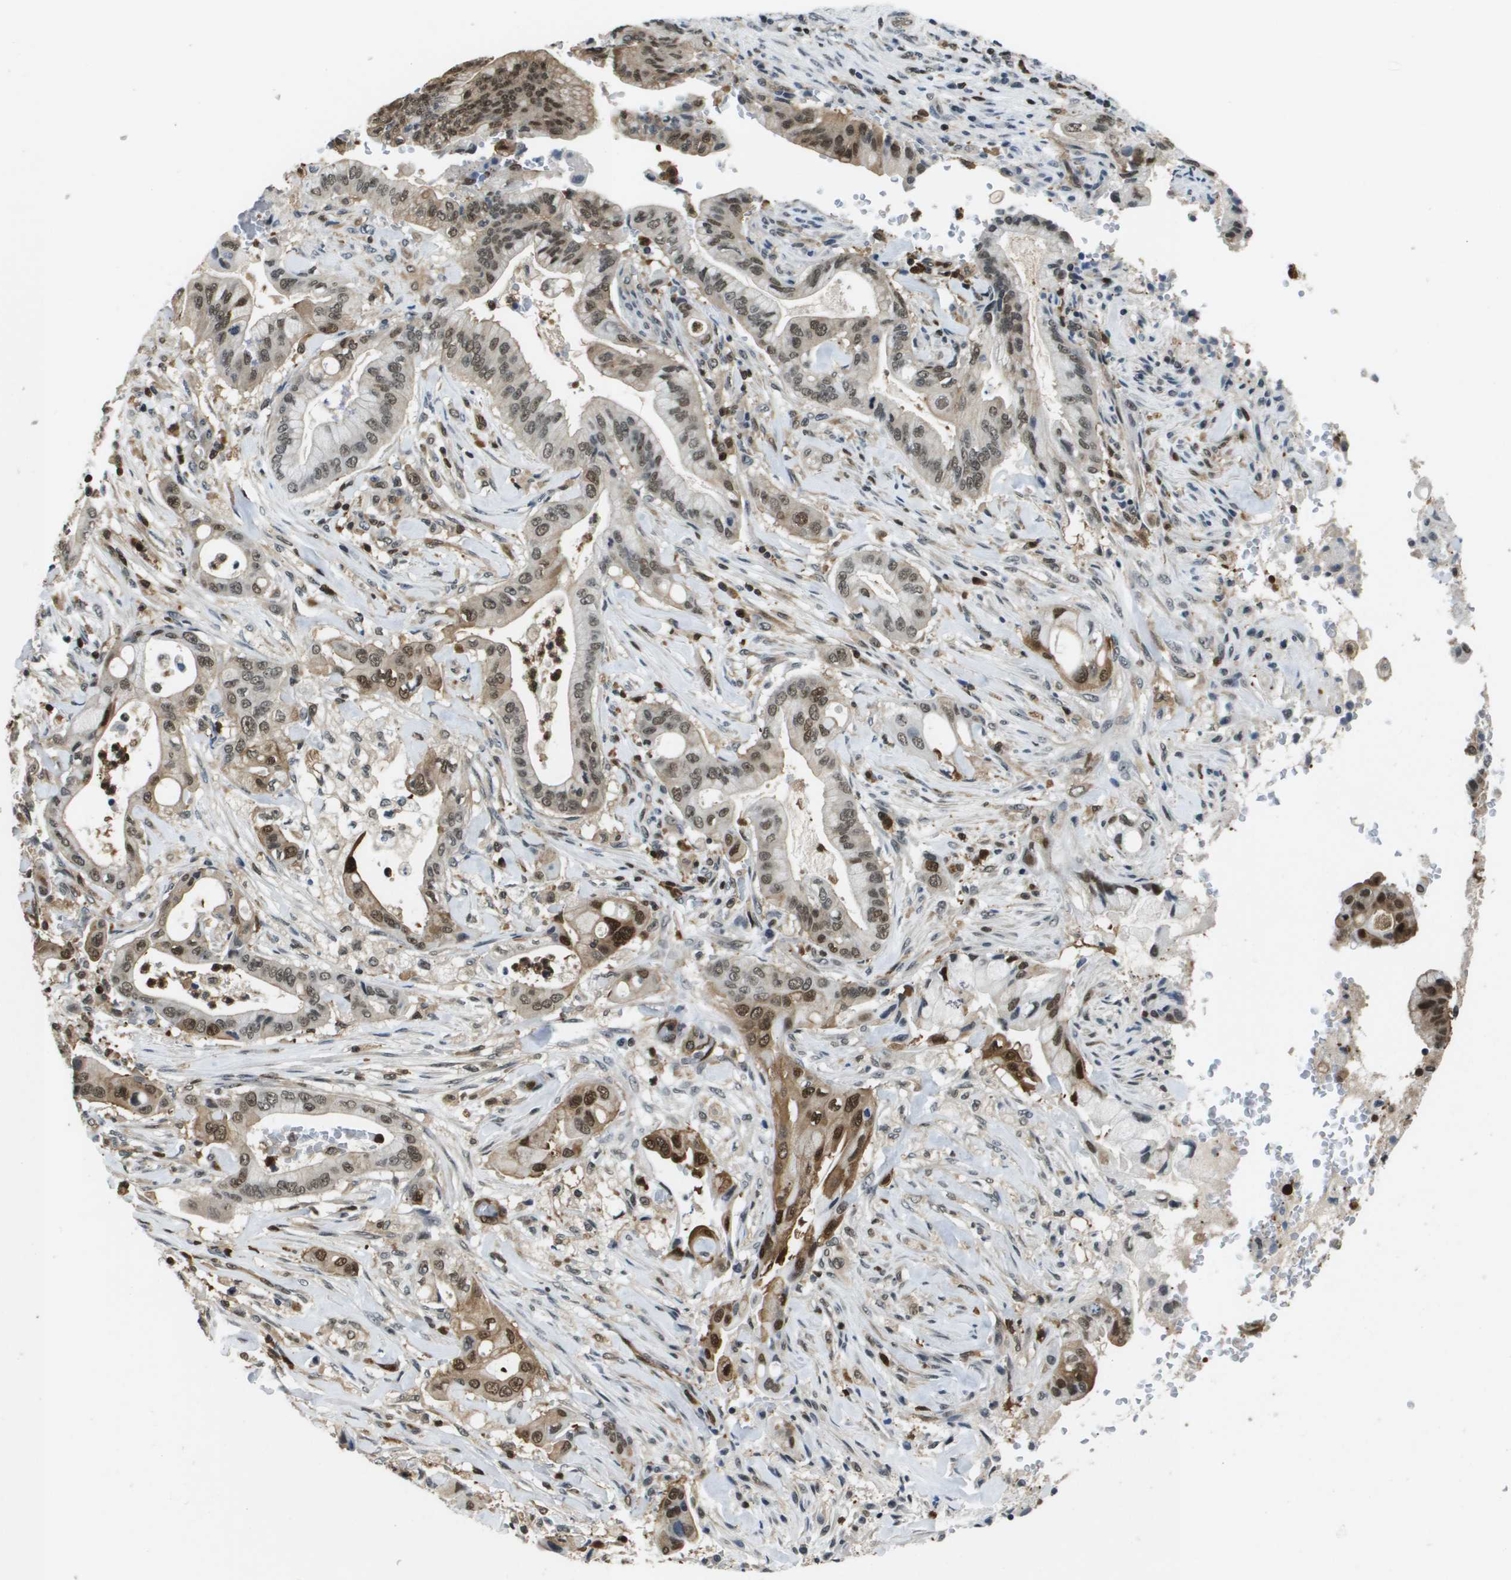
{"staining": {"intensity": "moderate", "quantity": "25%-75%", "location": "nuclear"}, "tissue": "pancreatic cancer", "cell_type": "Tumor cells", "image_type": "cancer", "snomed": [{"axis": "morphology", "description": "Adenocarcinoma, NOS"}, {"axis": "topography", "description": "Pancreas"}], "caption": "DAB immunohistochemical staining of pancreatic cancer (adenocarcinoma) displays moderate nuclear protein staining in about 25%-75% of tumor cells.", "gene": "EP400", "patient": {"sex": "female", "age": 73}}